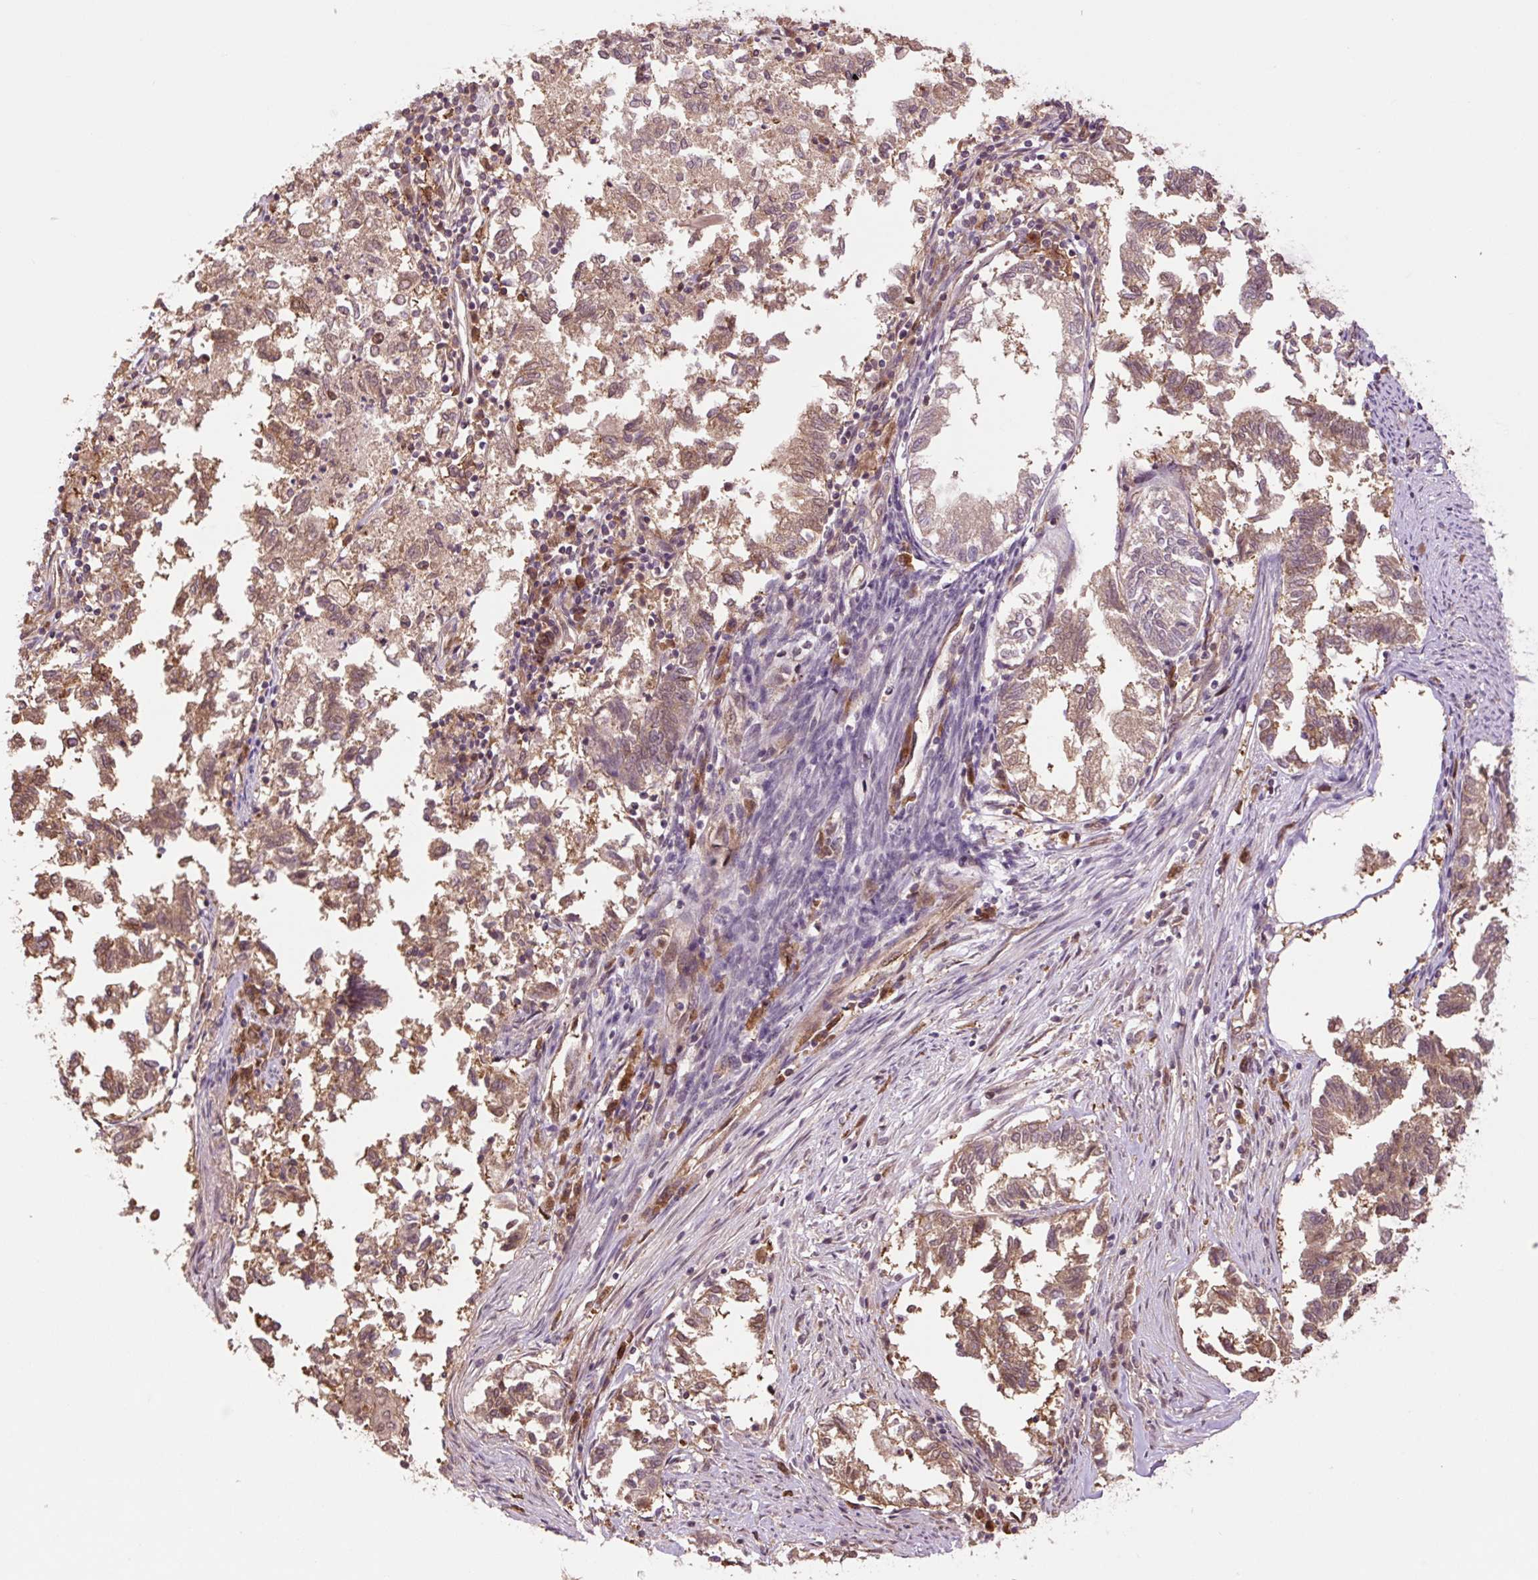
{"staining": {"intensity": "moderate", "quantity": ">75%", "location": "cytoplasmic/membranous"}, "tissue": "endometrial cancer", "cell_type": "Tumor cells", "image_type": "cancer", "snomed": [{"axis": "morphology", "description": "Necrosis, NOS"}, {"axis": "morphology", "description": "Adenocarcinoma, NOS"}, {"axis": "topography", "description": "Endometrium"}], "caption": "DAB immunohistochemical staining of adenocarcinoma (endometrial) displays moderate cytoplasmic/membranous protein expression in approximately >75% of tumor cells. (Brightfield microscopy of DAB IHC at high magnification).", "gene": "TPT1", "patient": {"sex": "female", "age": 79}}